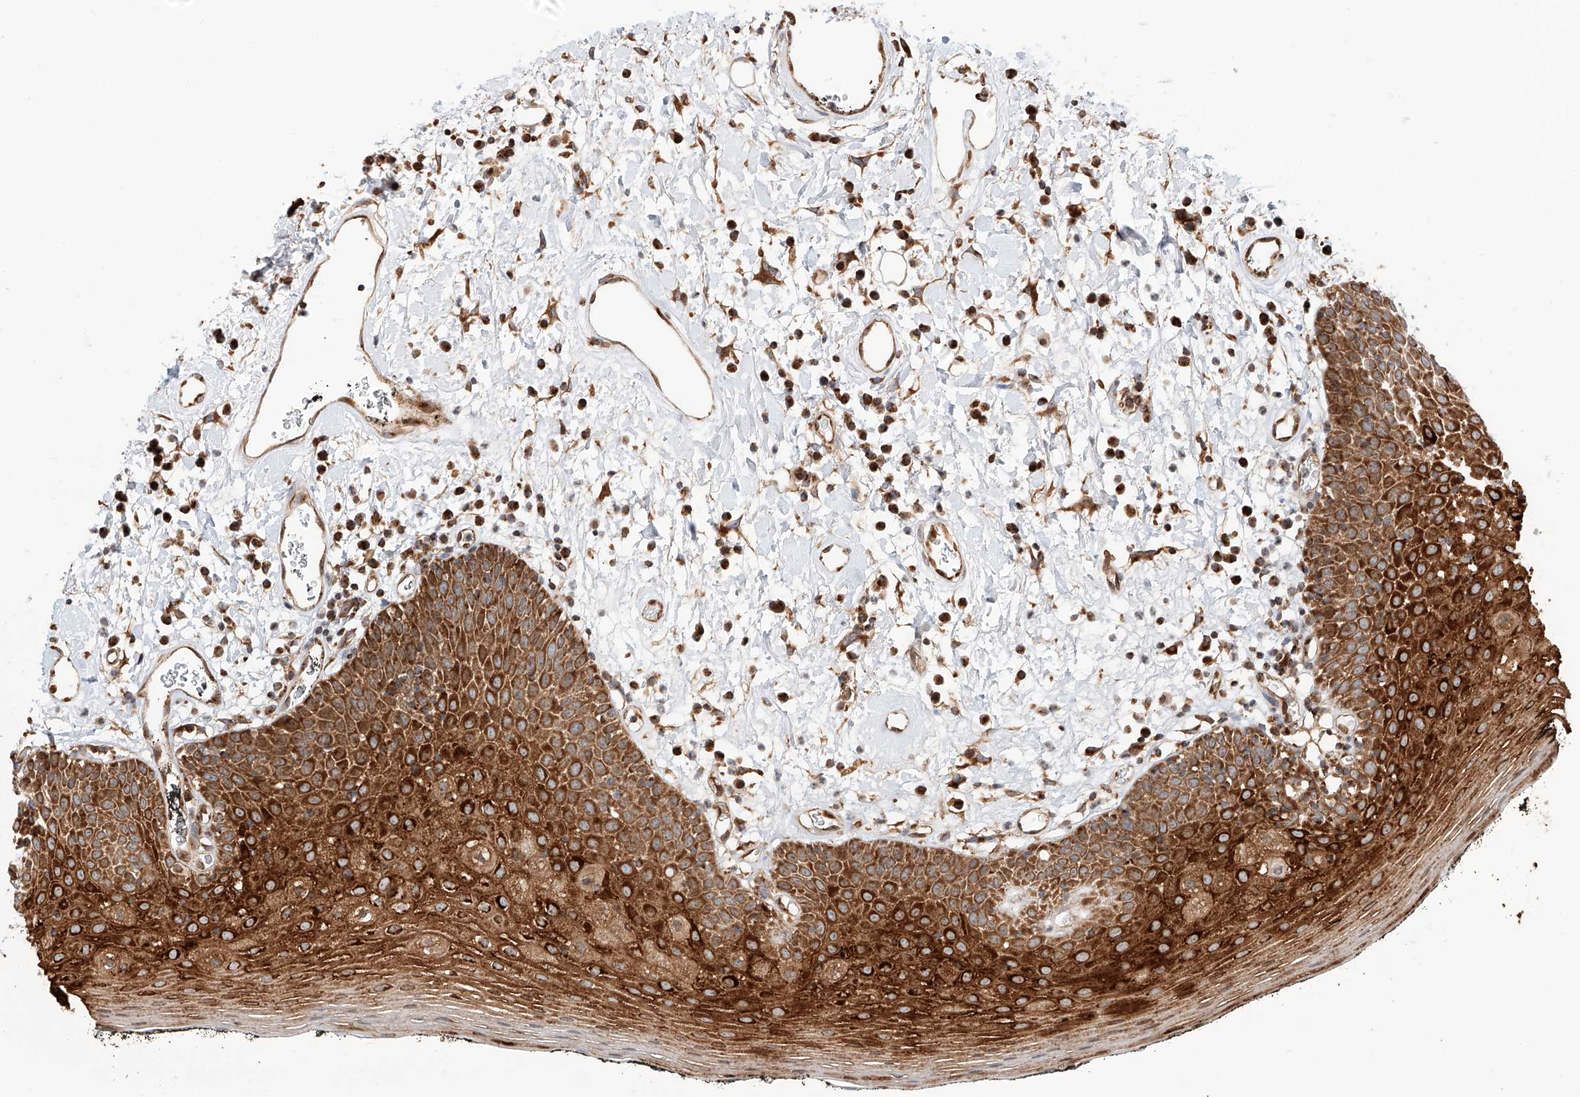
{"staining": {"intensity": "strong", "quantity": ">75%", "location": "cytoplasmic/membranous"}, "tissue": "oral mucosa", "cell_type": "Squamous epithelial cells", "image_type": "normal", "snomed": [{"axis": "morphology", "description": "Normal tissue, NOS"}, {"axis": "topography", "description": "Oral tissue"}], "caption": "Immunohistochemical staining of normal human oral mucosa reveals strong cytoplasmic/membranous protein staining in about >75% of squamous epithelial cells. Immunohistochemistry (ihc) stains the protein in brown and the nuclei are stained blue.", "gene": "ISCA2", "patient": {"sex": "male", "age": 74}}